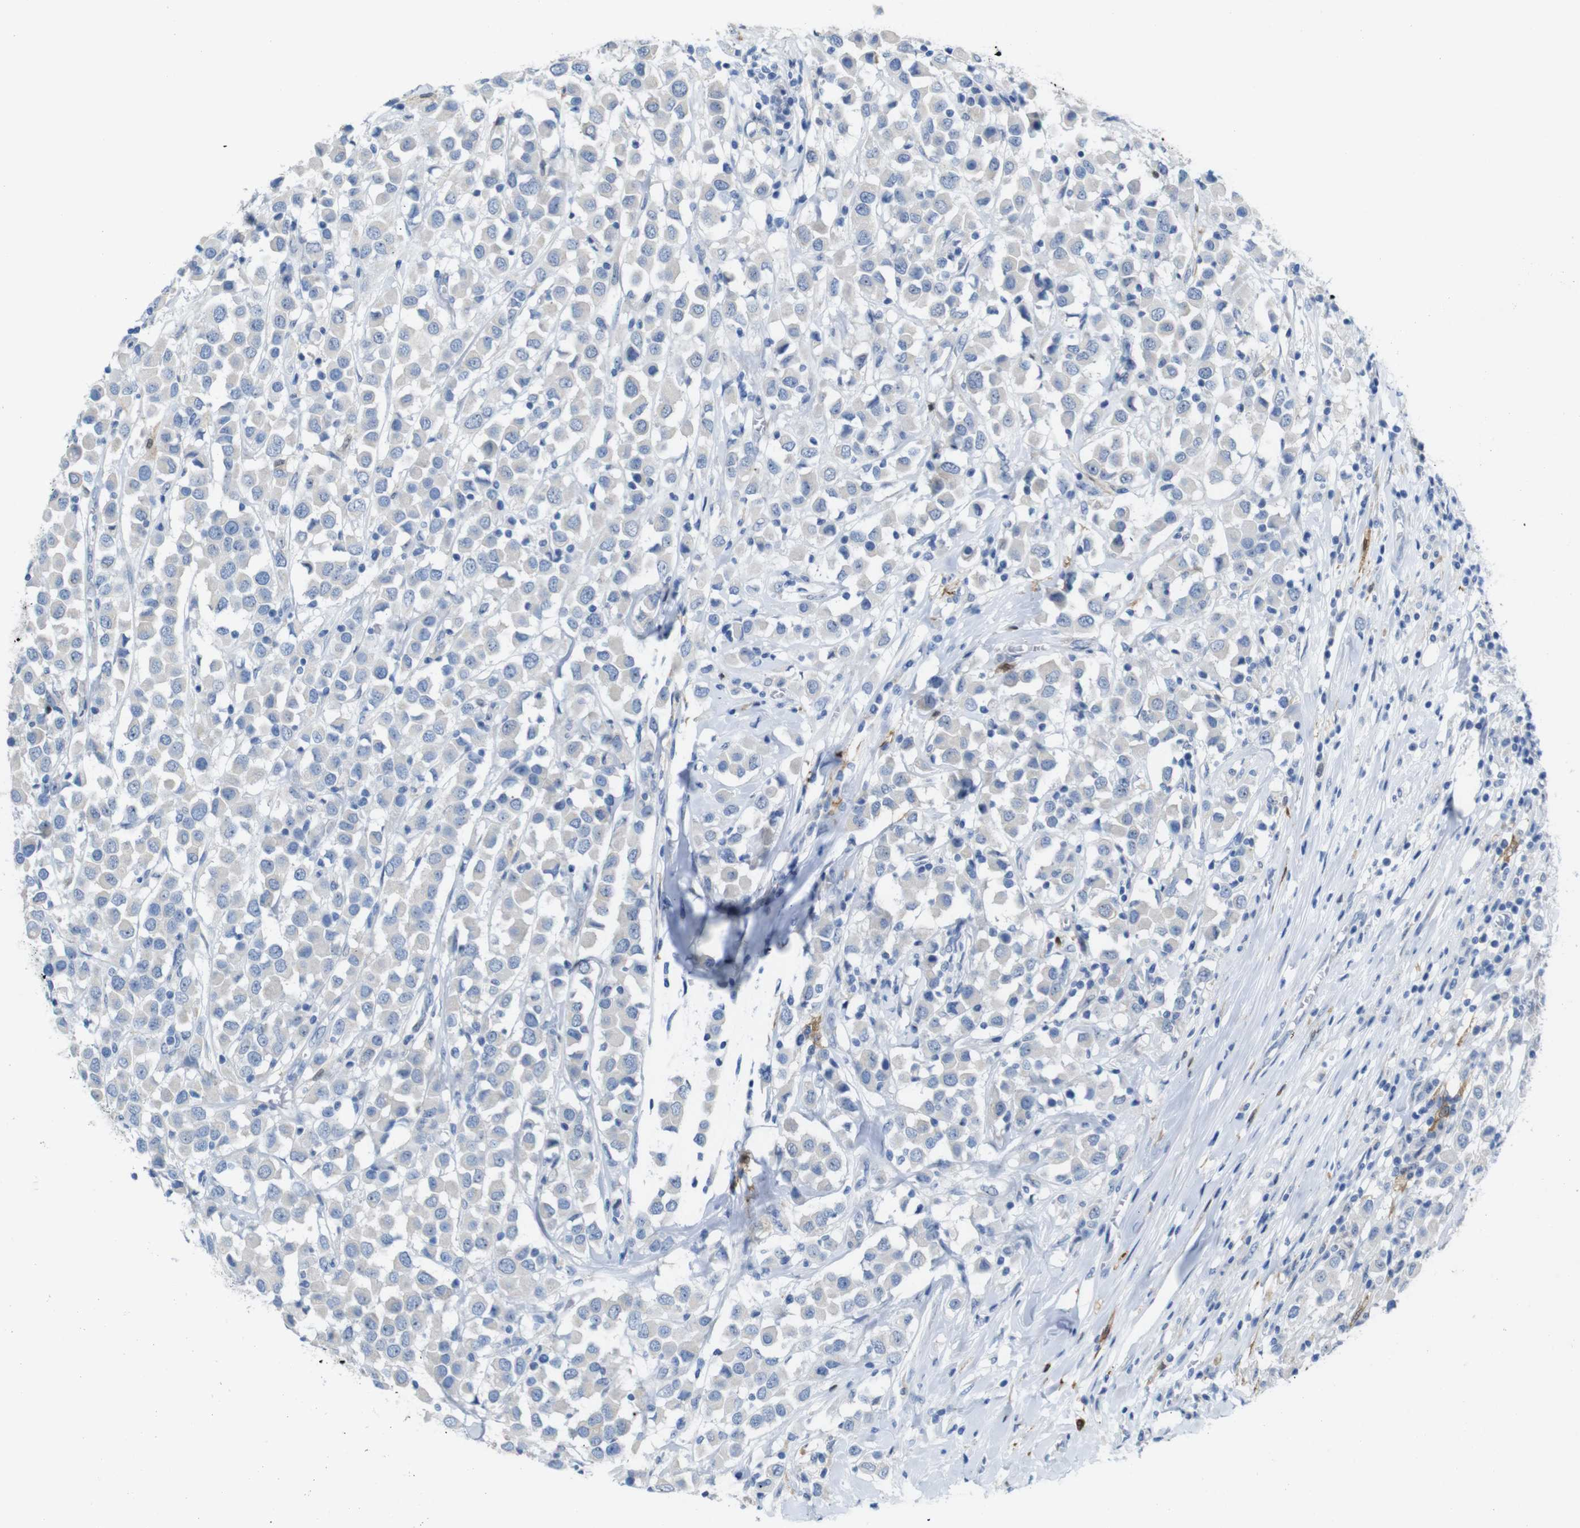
{"staining": {"intensity": "negative", "quantity": "none", "location": "none"}, "tissue": "breast cancer", "cell_type": "Tumor cells", "image_type": "cancer", "snomed": [{"axis": "morphology", "description": "Duct carcinoma"}, {"axis": "topography", "description": "Breast"}], "caption": "This is a image of immunohistochemistry staining of breast cancer (invasive ductal carcinoma), which shows no positivity in tumor cells.", "gene": "C1orf210", "patient": {"sex": "female", "age": 61}}